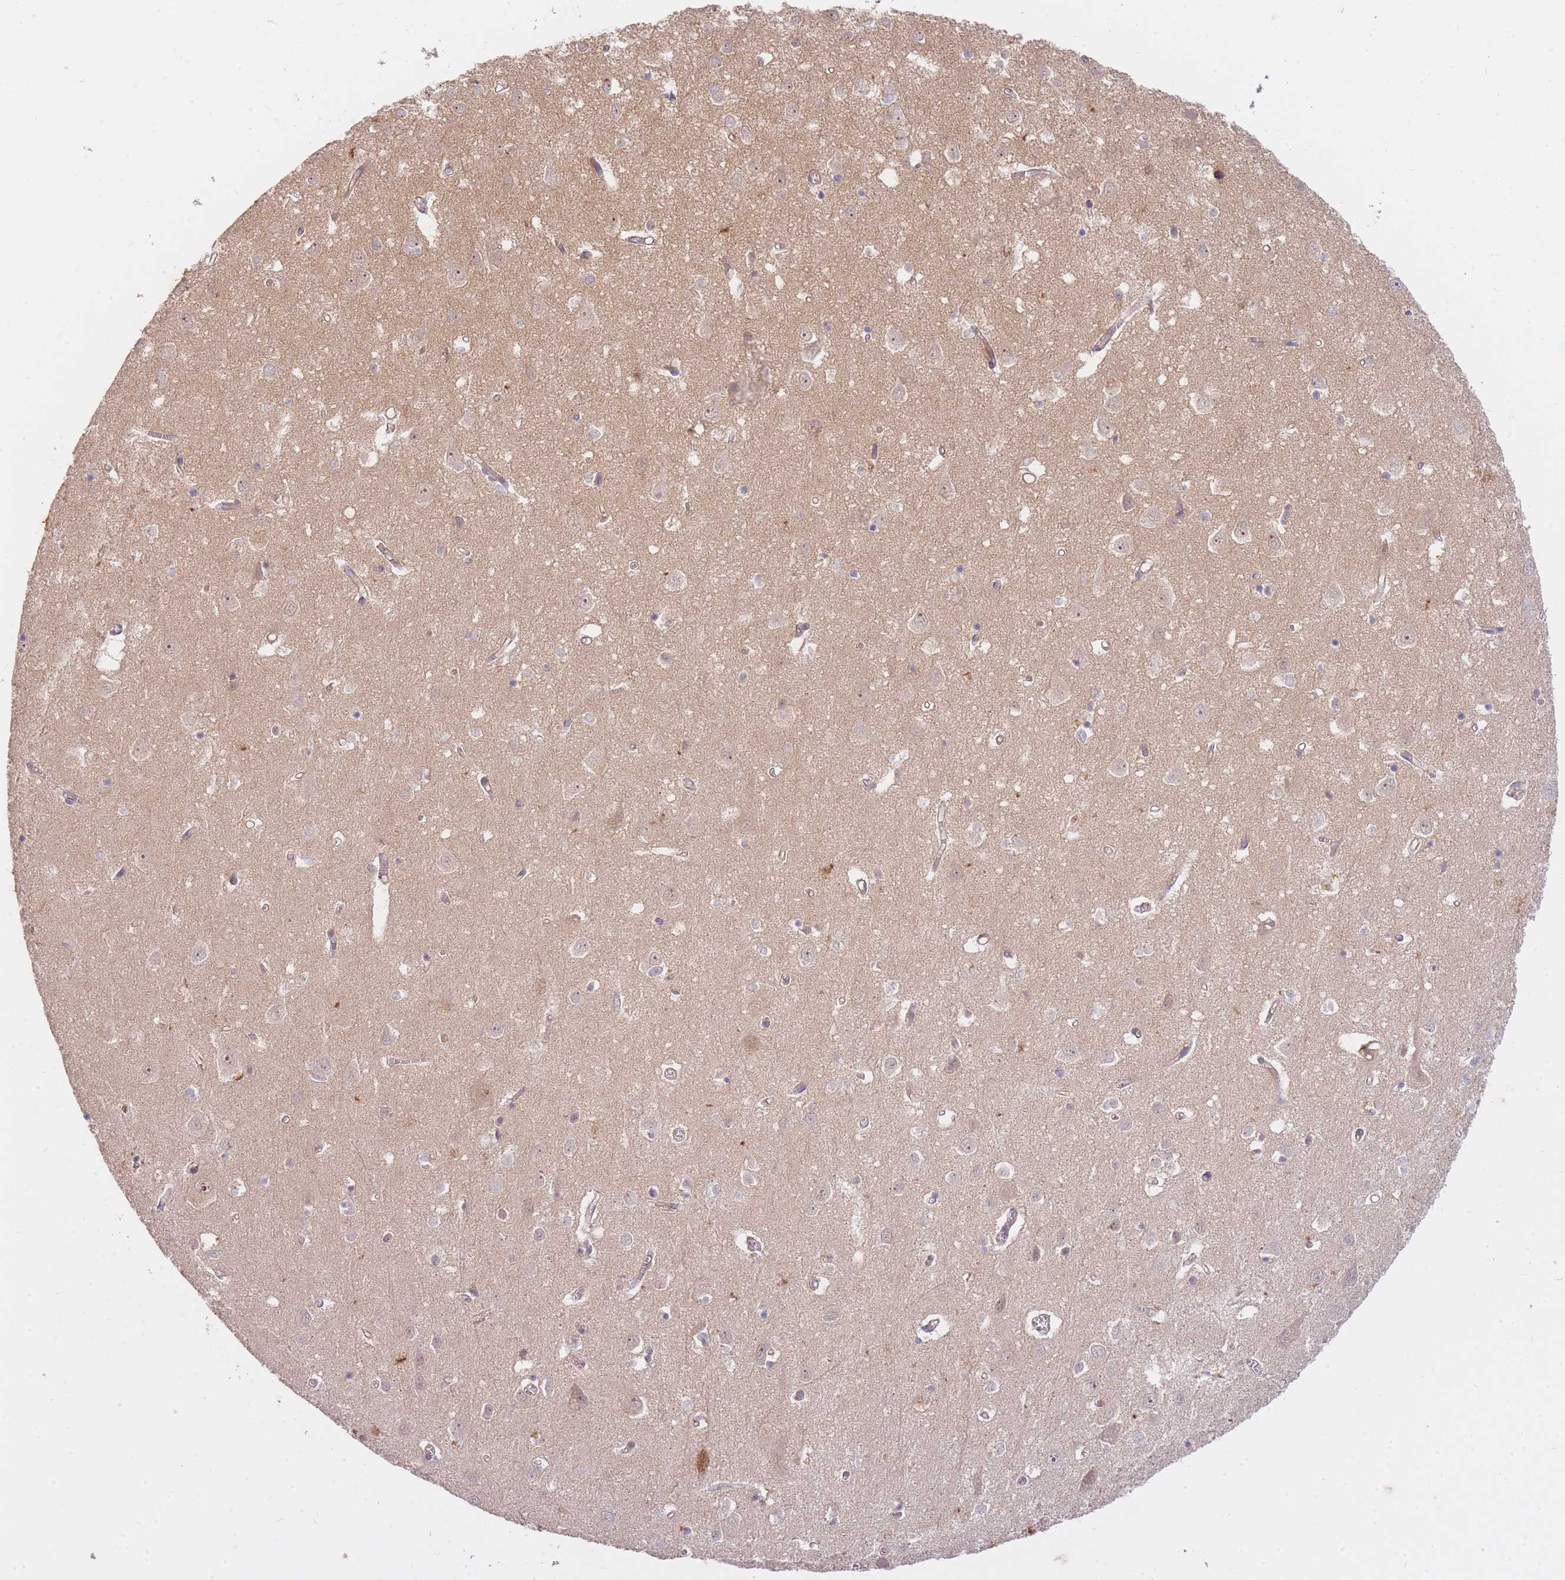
{"staining": {"intensity": "weak", "quantity": ">75%", "location": "cytoplasmic/membranous"}, "tissue": "cerebral cortex", "cell_type": "Endothelial cells", "image_type": "normal", "snomed": [{"axis": "morphology", "description": "Normal tissue, NOS"}, {"axis": "topography", "description": "Cerebral cortex"}], "caption": "Endothelial cells exhibit weak cytoplasmic/membranous staining in about >75% of cells in normal cerebral cortex.", "gene": "ST8SIA4", "patient": {"sex": "male", "age": 70}}